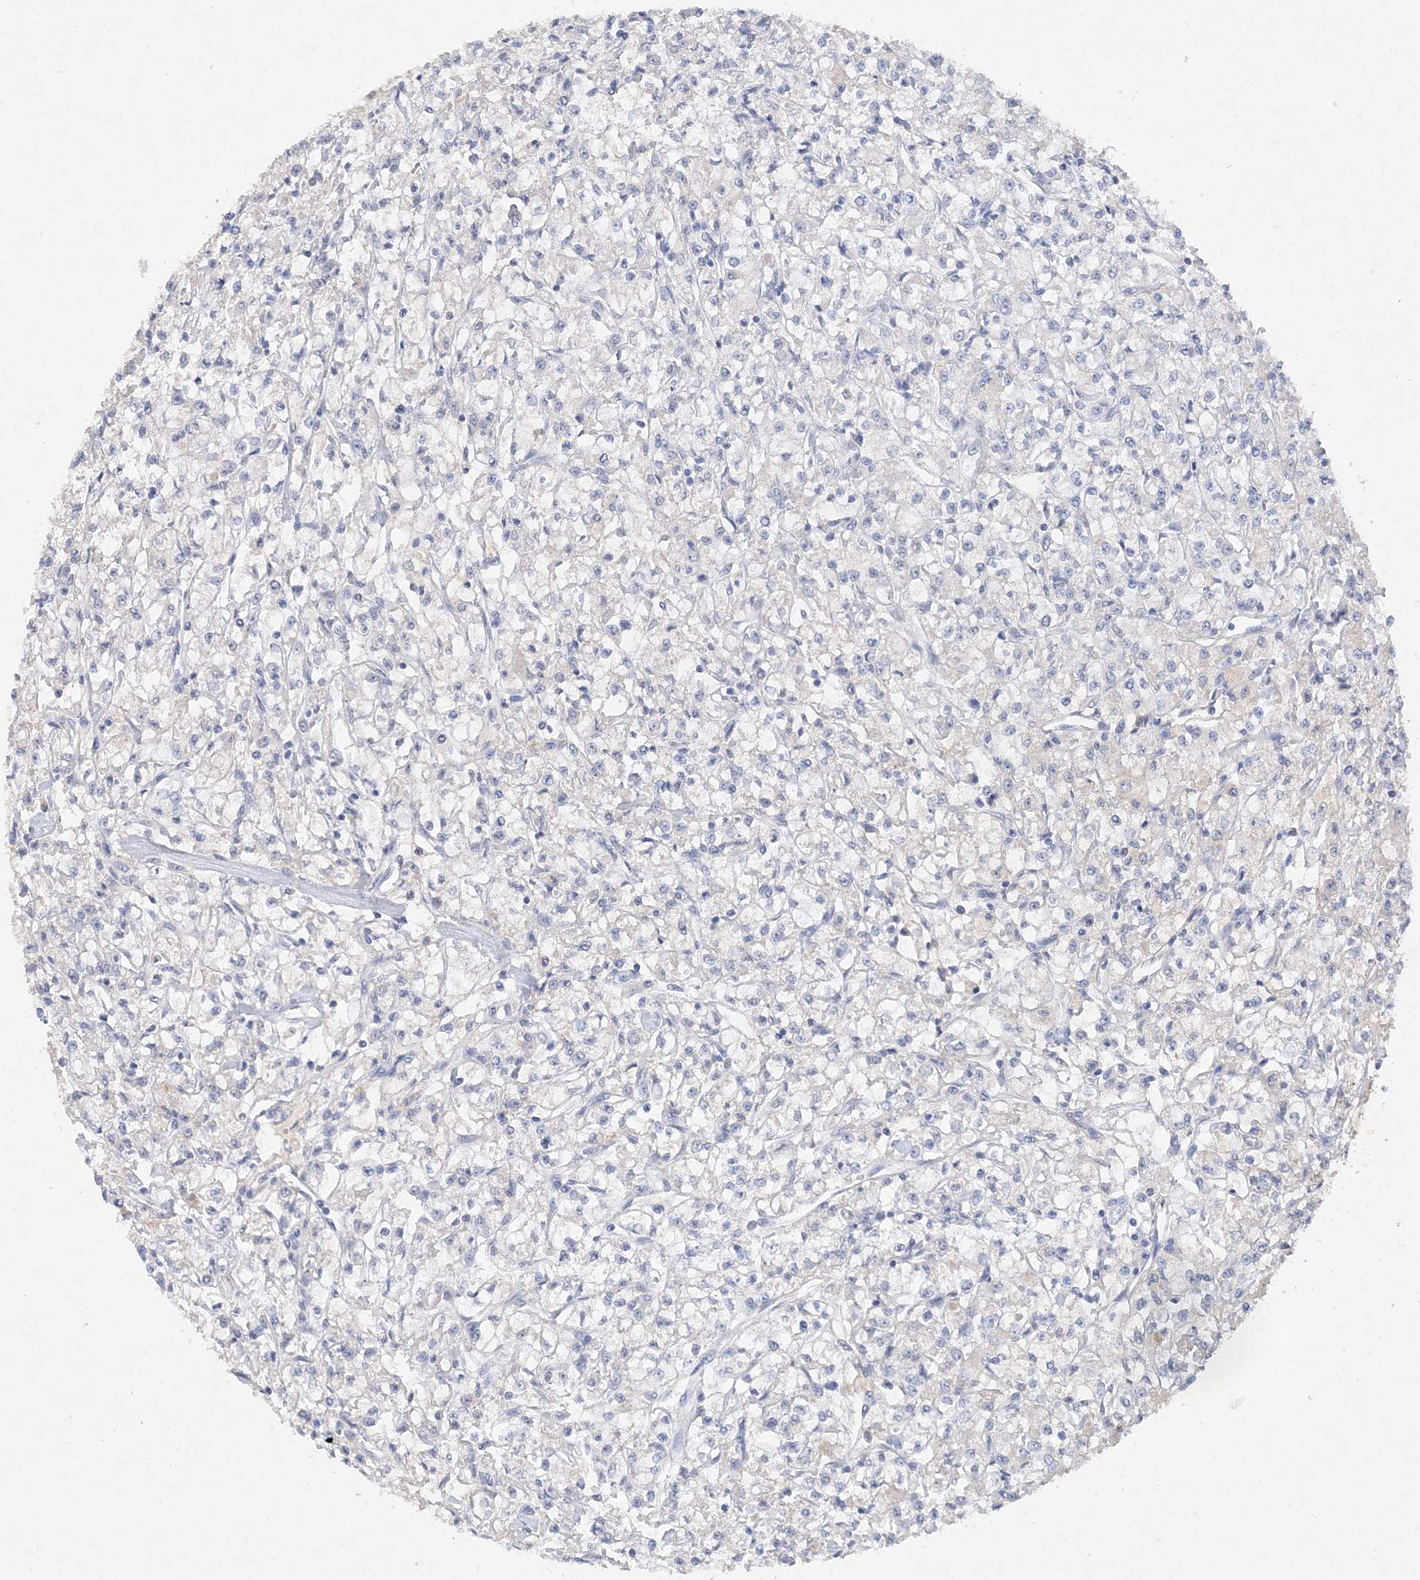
{"staining": {"intensity": "negative", "quantity": "none", "location": "none"}, "tissue": "renal cancer", "cell_type": "Tumor cells", "image_type": "cancer", "snomed": [{"axis": "morphology", "description": "Adenocarcinoma, NOS"}, {"axis": "topography", "description": "Kidney"}], "caption": "Tumor cells are negative for protein expression in human renal cancer (adenocarcinoma).", "gene": "C11orf58", "patient": {"sex": "female", "age": 59}}